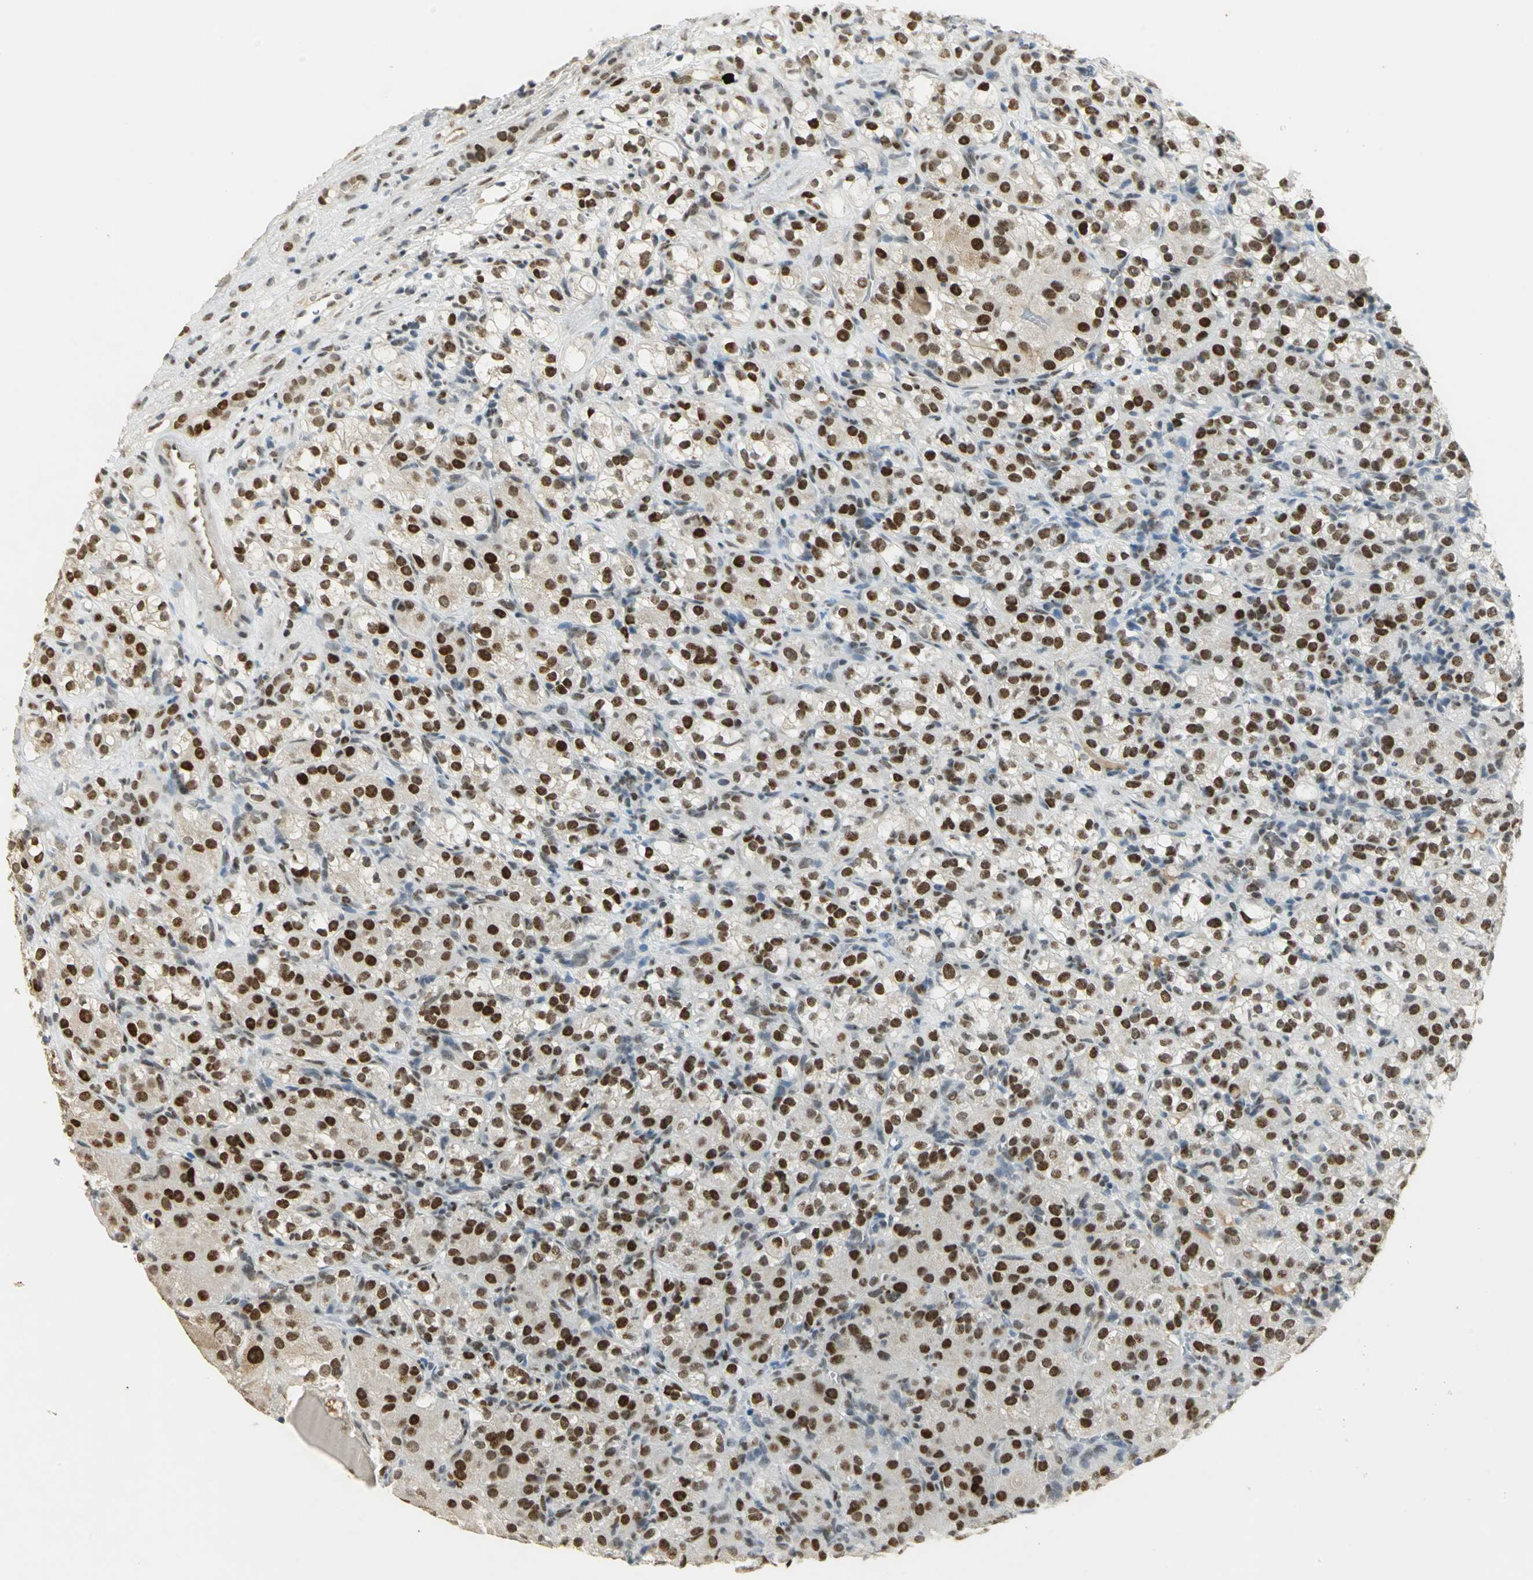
{"staining": {"intensity": "strong", "quantity": ">75%", "location": "nuclear"}, "tissue": "renal cancer", "cell_type": "Tumor cells", "image_type": "cancer", "snomed": [{"axis": "morphology", "description": "Normal tissue, NOS"}, {"axis": "morphology", "description": "Adenocarcinoma, NOS"}, {"axis": "topography", "description": "Kidney"}], "caption": "Renal adenocarcinoma tissue shows strong nuclear staining in about >75% of tumor cells The protein of interest is stained brown, and the nuclei are stained in blue (DAB (3,3'-diaminobenzidine) IHC with brightfield microscopy, high magnification).", "gene": "AK6", "patient": {"sex": "male", "age": 61}}